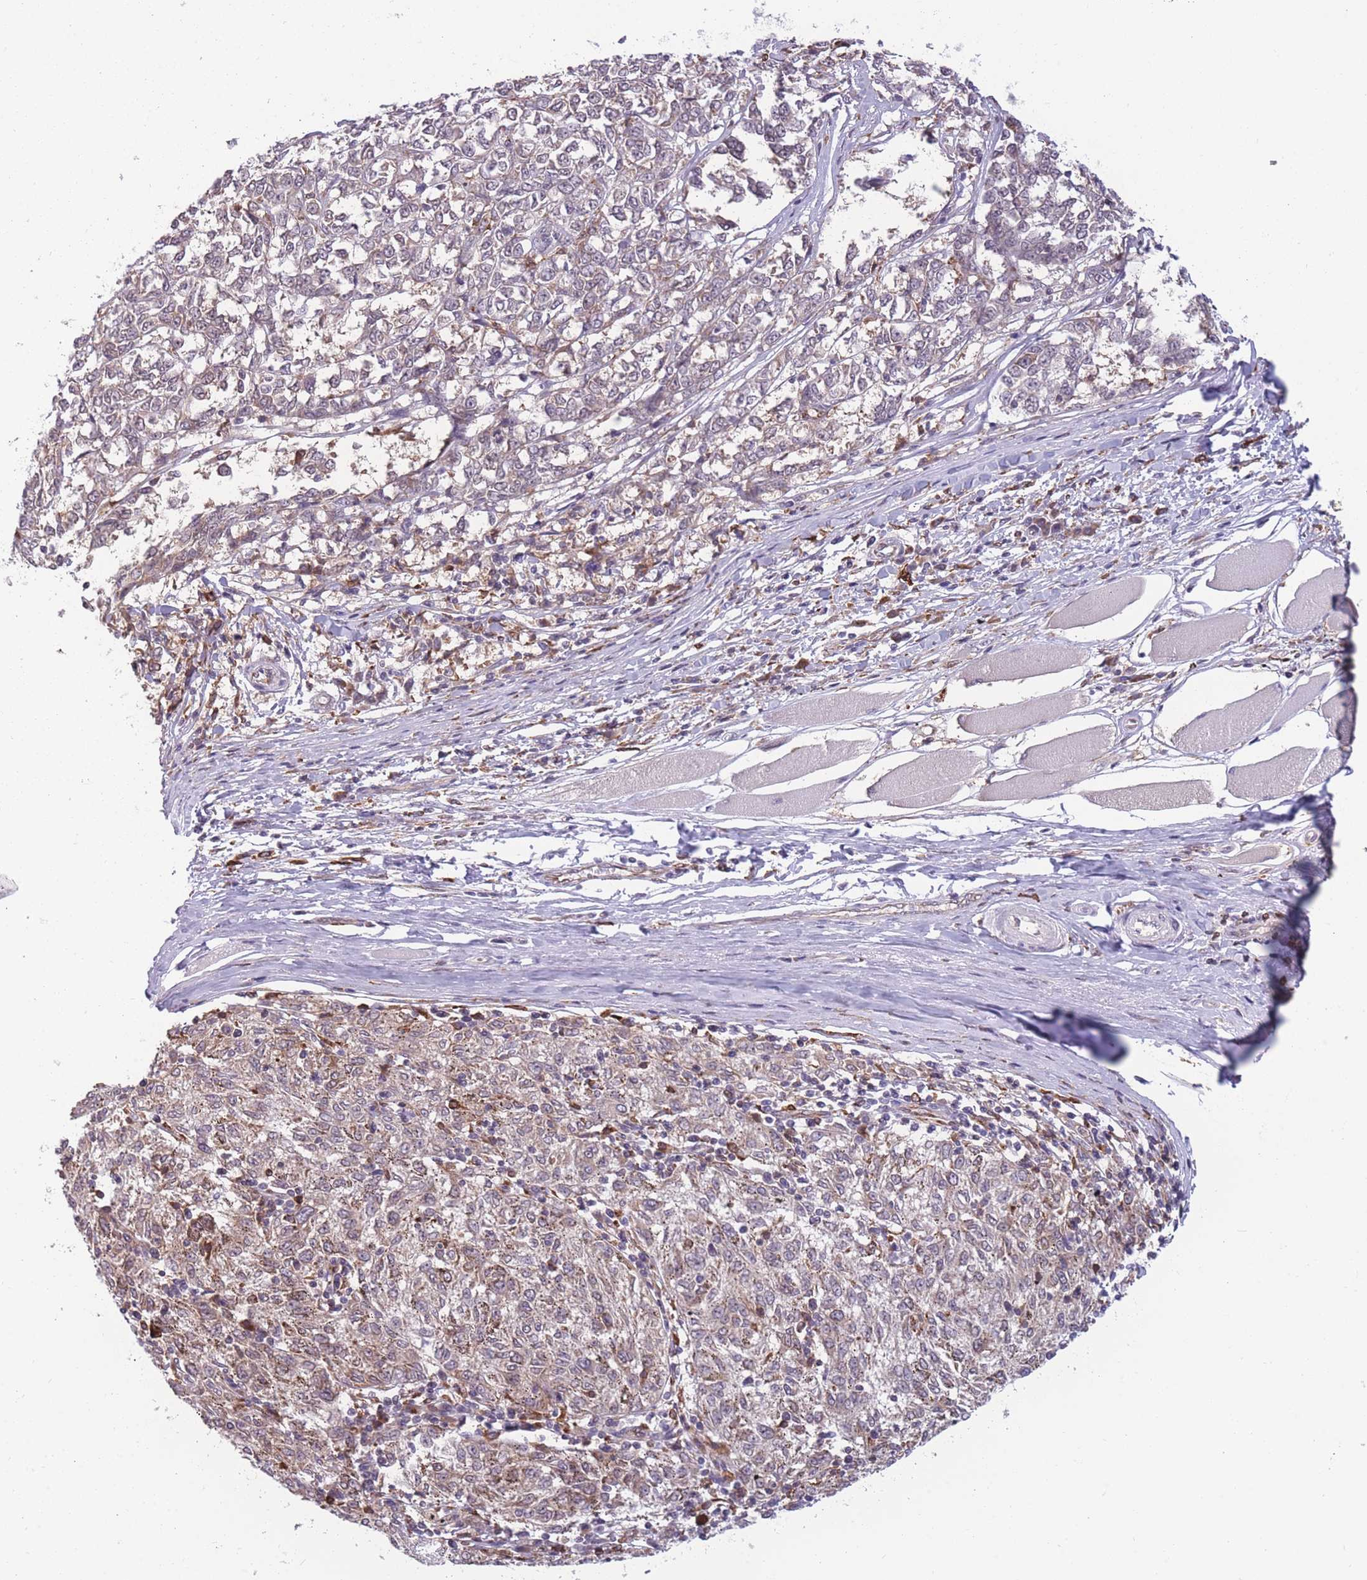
{"staining": {"intensity": "weak", "quantity": ">75%", "location": "cytoplasmic/membranous"}, "tissue": "melanoma", "cell_type": "Tumor cells", "image_type": "cancer", "snomed": [{"axis": "morphology", "description": "Malignant melanoma, NOS"}, {"axis": "topography", "description": "Skin"}], "caption": "Immunohistochemistry photomicrograph of melanoma stained for a protein (brown), which demonstrates low levels of weak cytoplasmic/membranous staining in about >75% of tumor cells.", "gene": "TMEM121", "patient": {"sex": "female", "age": 72}}